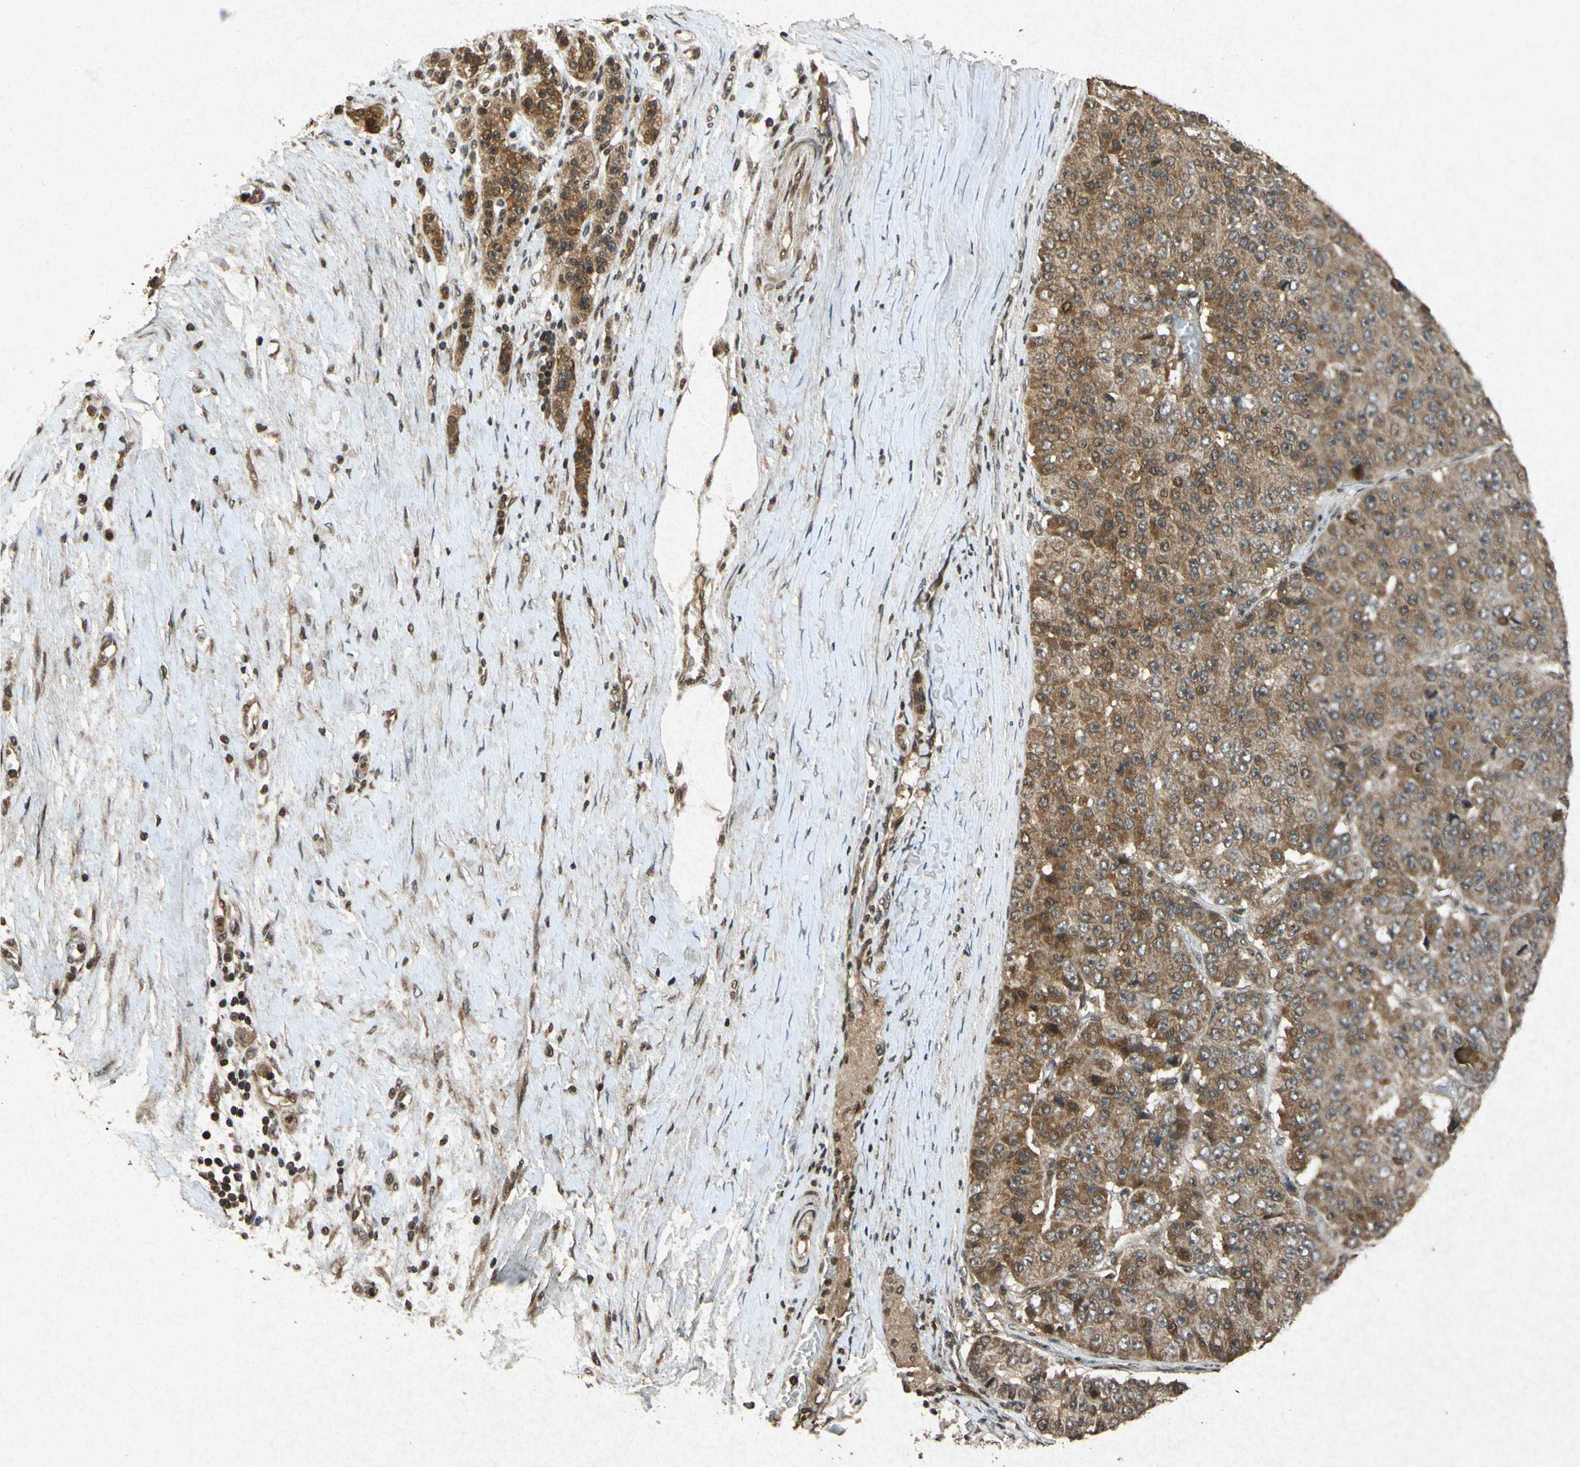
{"staining": {"intensity": "moderate", "quantity": ">75%", "location": "cytoplasmic/membranous"}, "tissue": "pancreatic cancer", "cell_type": "Tumor cells", "image_type": "cancer", "snomed": [{"axis": "morphology", "description": "Adenocarcinoma, NOS"}, {"axis": "topography", "description": "Pancreas"}], "caption": "Immunohistochemical staining of human pancreatic cancer displays medium levels of moderate cytoplasmic/membranous protein staining in approximately >75% of tumor cells.", "gene": "ATP6V1H", "patient": {"sex": "male", "age": 50}}